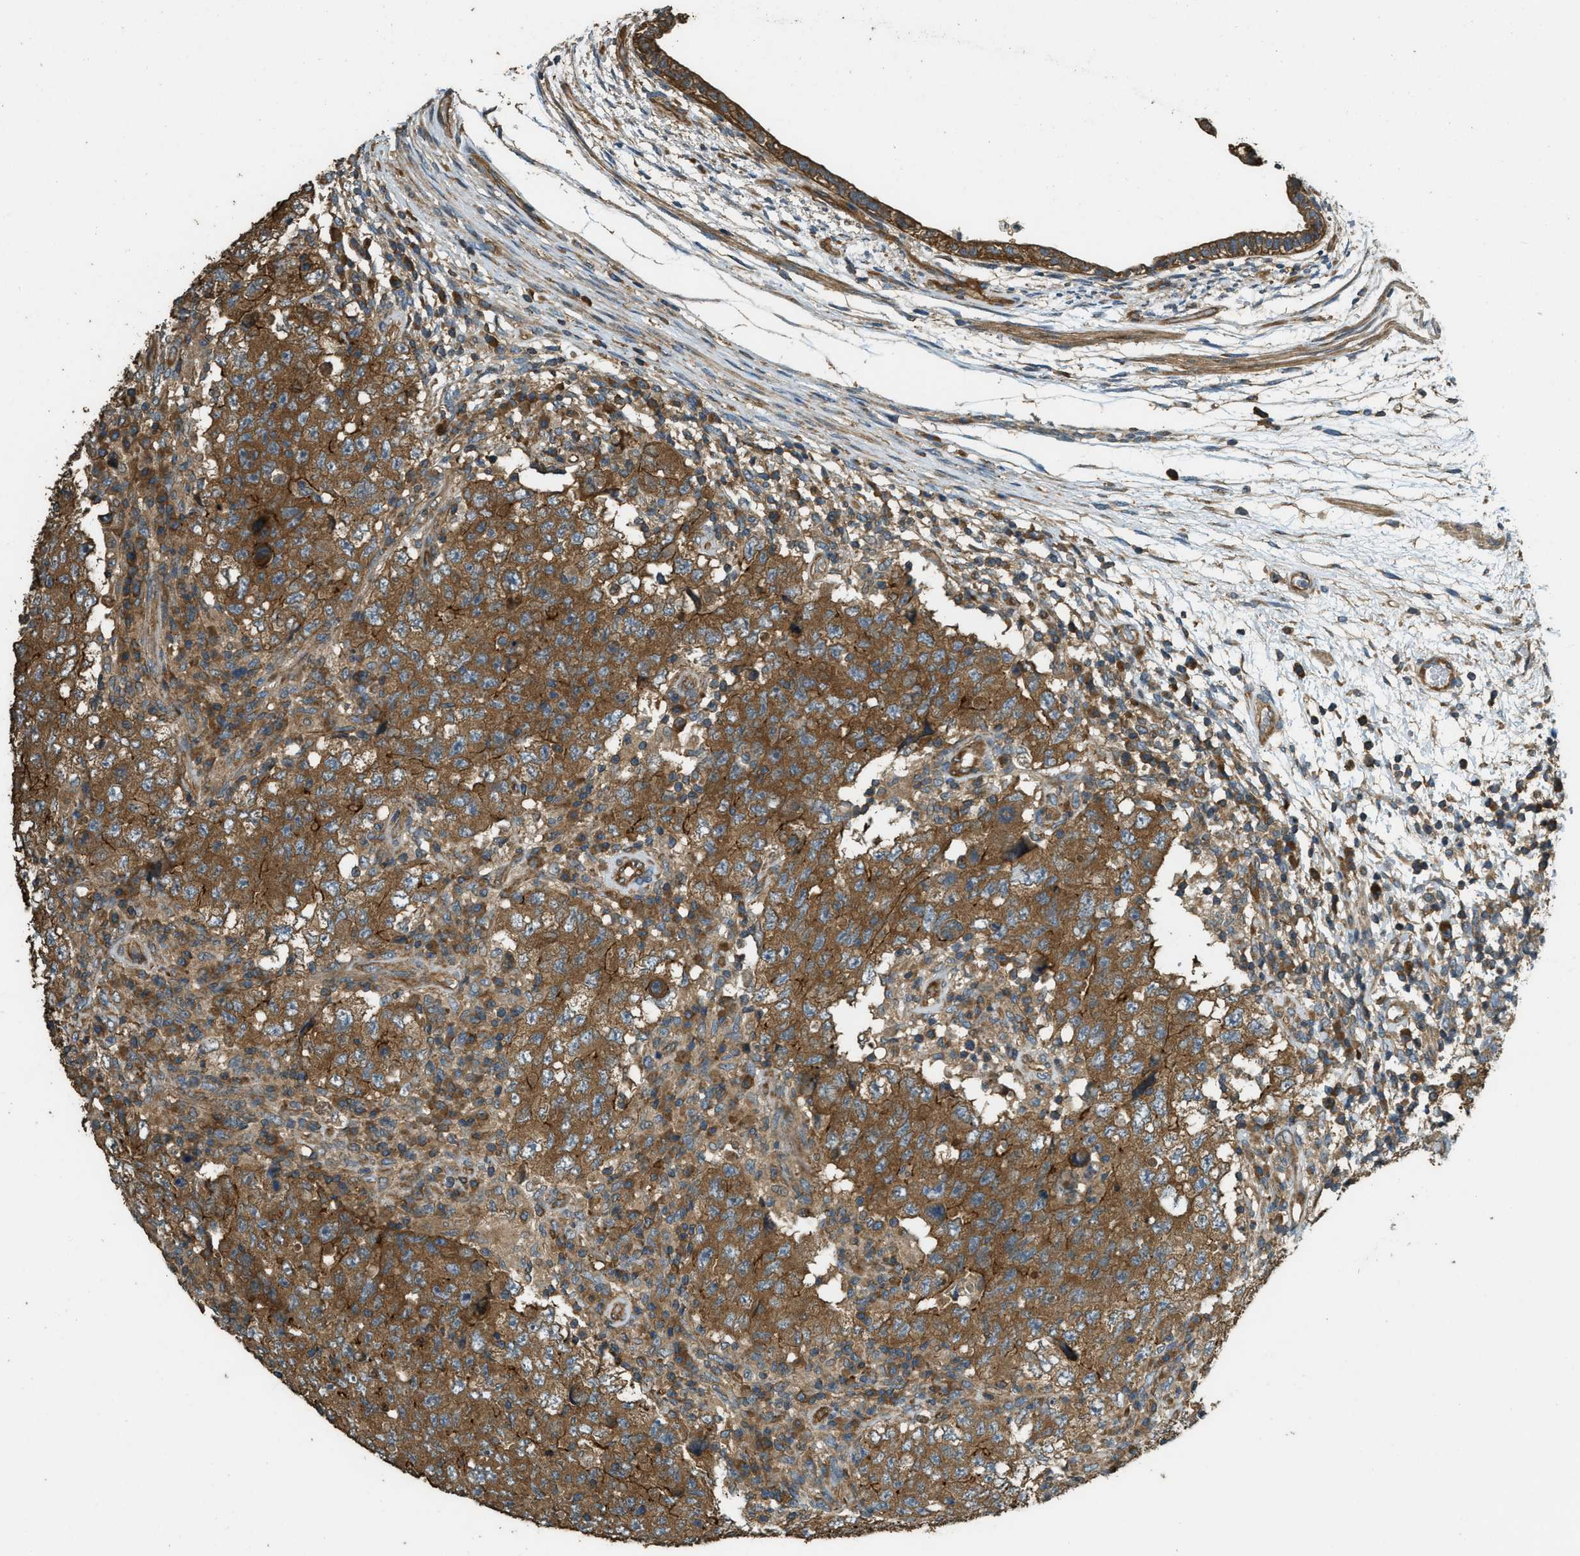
{"staining": {"intensity": "moderate", "quantity": ">75%", "location": "cytoplasmic/membranous"}, "tissue": "testis cancer", "cell_type": "Tumor cells", "image_type": "cancer", "snomed": [{"axis": "morphology", "description": "Carcinoma, Embryonal, NOS"}, {"axis": "topography", "description": "Testis"}], "caption": "A brown stain shows moderate cytoplasmic/membranous staining of a protein in human testis cancer tumor cells. (Brightfield microscopy of DAB IHC at high magnification).", "gene": "MARS1", "patient": {"sex": "male", "age": 26}}